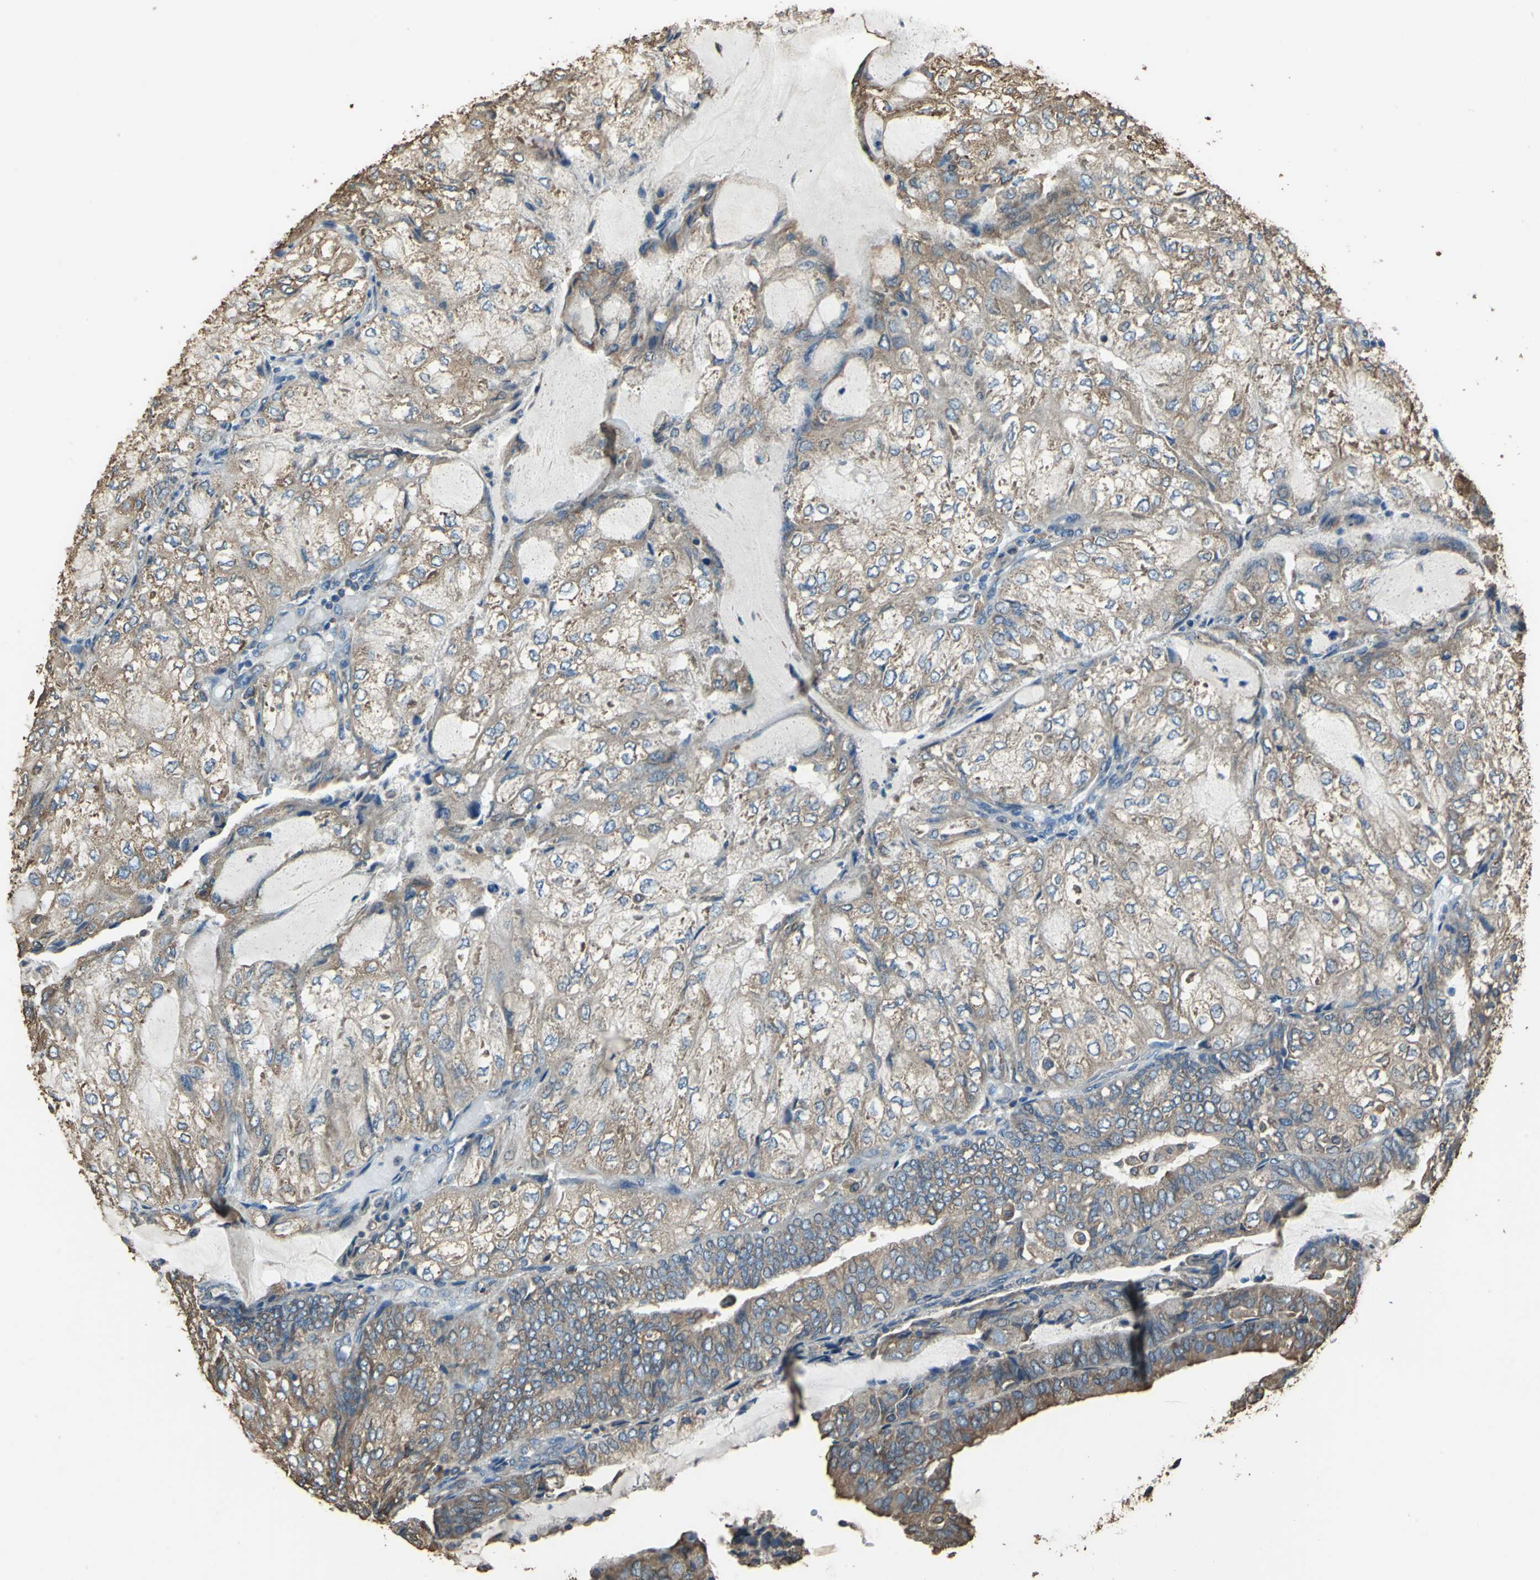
{"staining": {"intensity": "moderate", "quantity": ">75%", "location": "cytoplasmic/membranous"}, "tissue": "endometrial cancer", "cell_type": "Tumor cells", "image_type": "cancer", "snomed": [{"axis": "morphology", "description": "Adenocarcinoma, NOS"}, {"axis": "topography", "description": "Endometrium"}], "caption": "Protein staining exhibits moderate cytoplasmic/membranous staining in approximately >75% of tumor cells in endometrial cancer.", "gene": "GPANK1", "patient": {"sex": "female", "age": 81}}